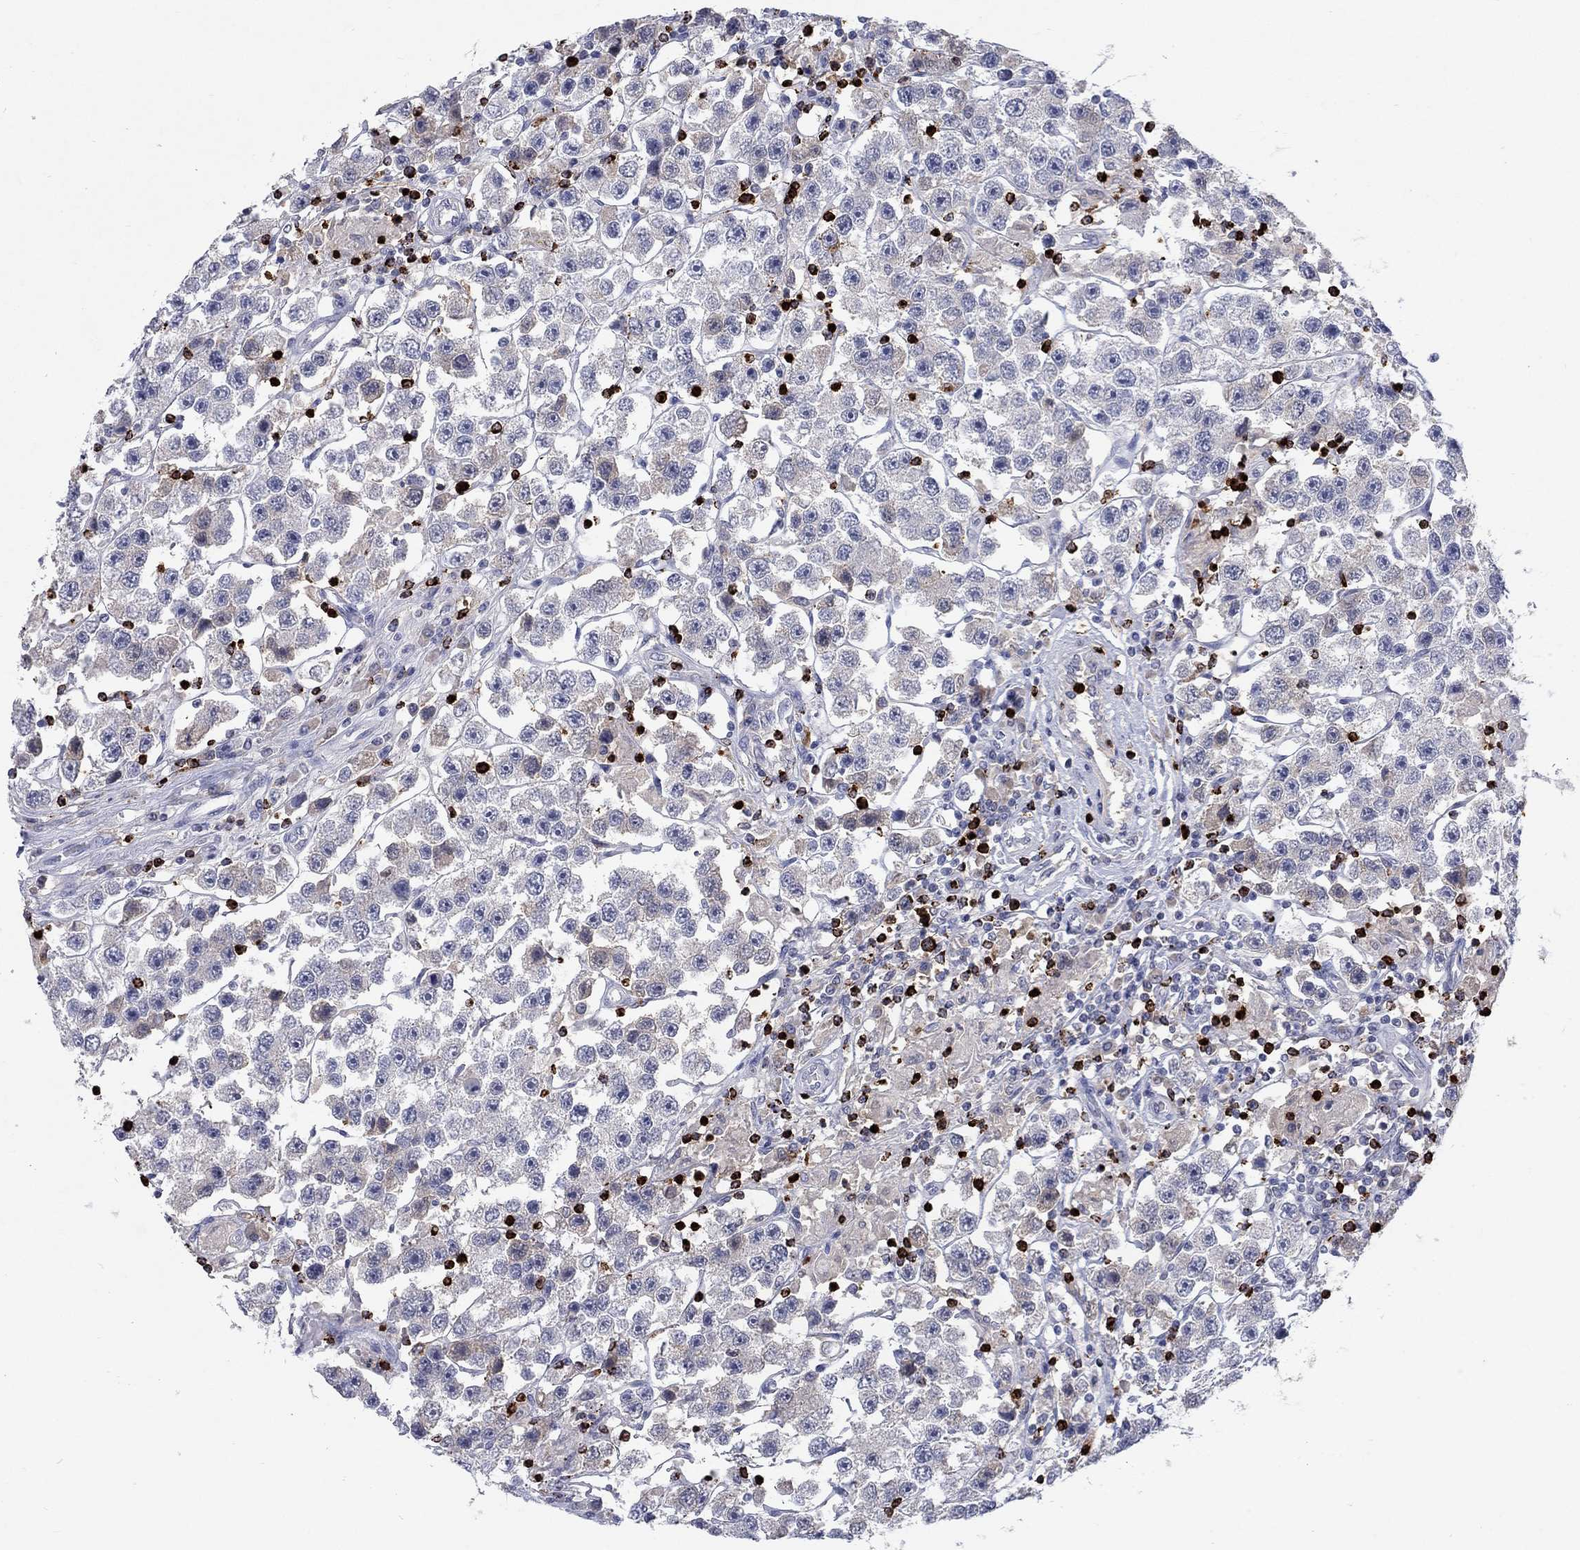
{"staining": {"intensity": "negative", "quantity": "none", "location": "none"}, "tissue": "testis cancer", "cell_type": "Tumor cells", "image_type": "cancer", "snomed": [{"axis": "morphology", "description": "Seminoma, NOS"}, {"axis": "topography", "description": "Testis"}], "caption": "Histopathology image shows no significant protein staining in tumor cells of testis cancer (seminoma). (DAB (3,3'-diaminobenzidine) immunohistochemistry (IHC) visualized using brightfield microscopy, high magnification).", "gene": "GZMA", "patient": {"sex": "male", "age": 45}}